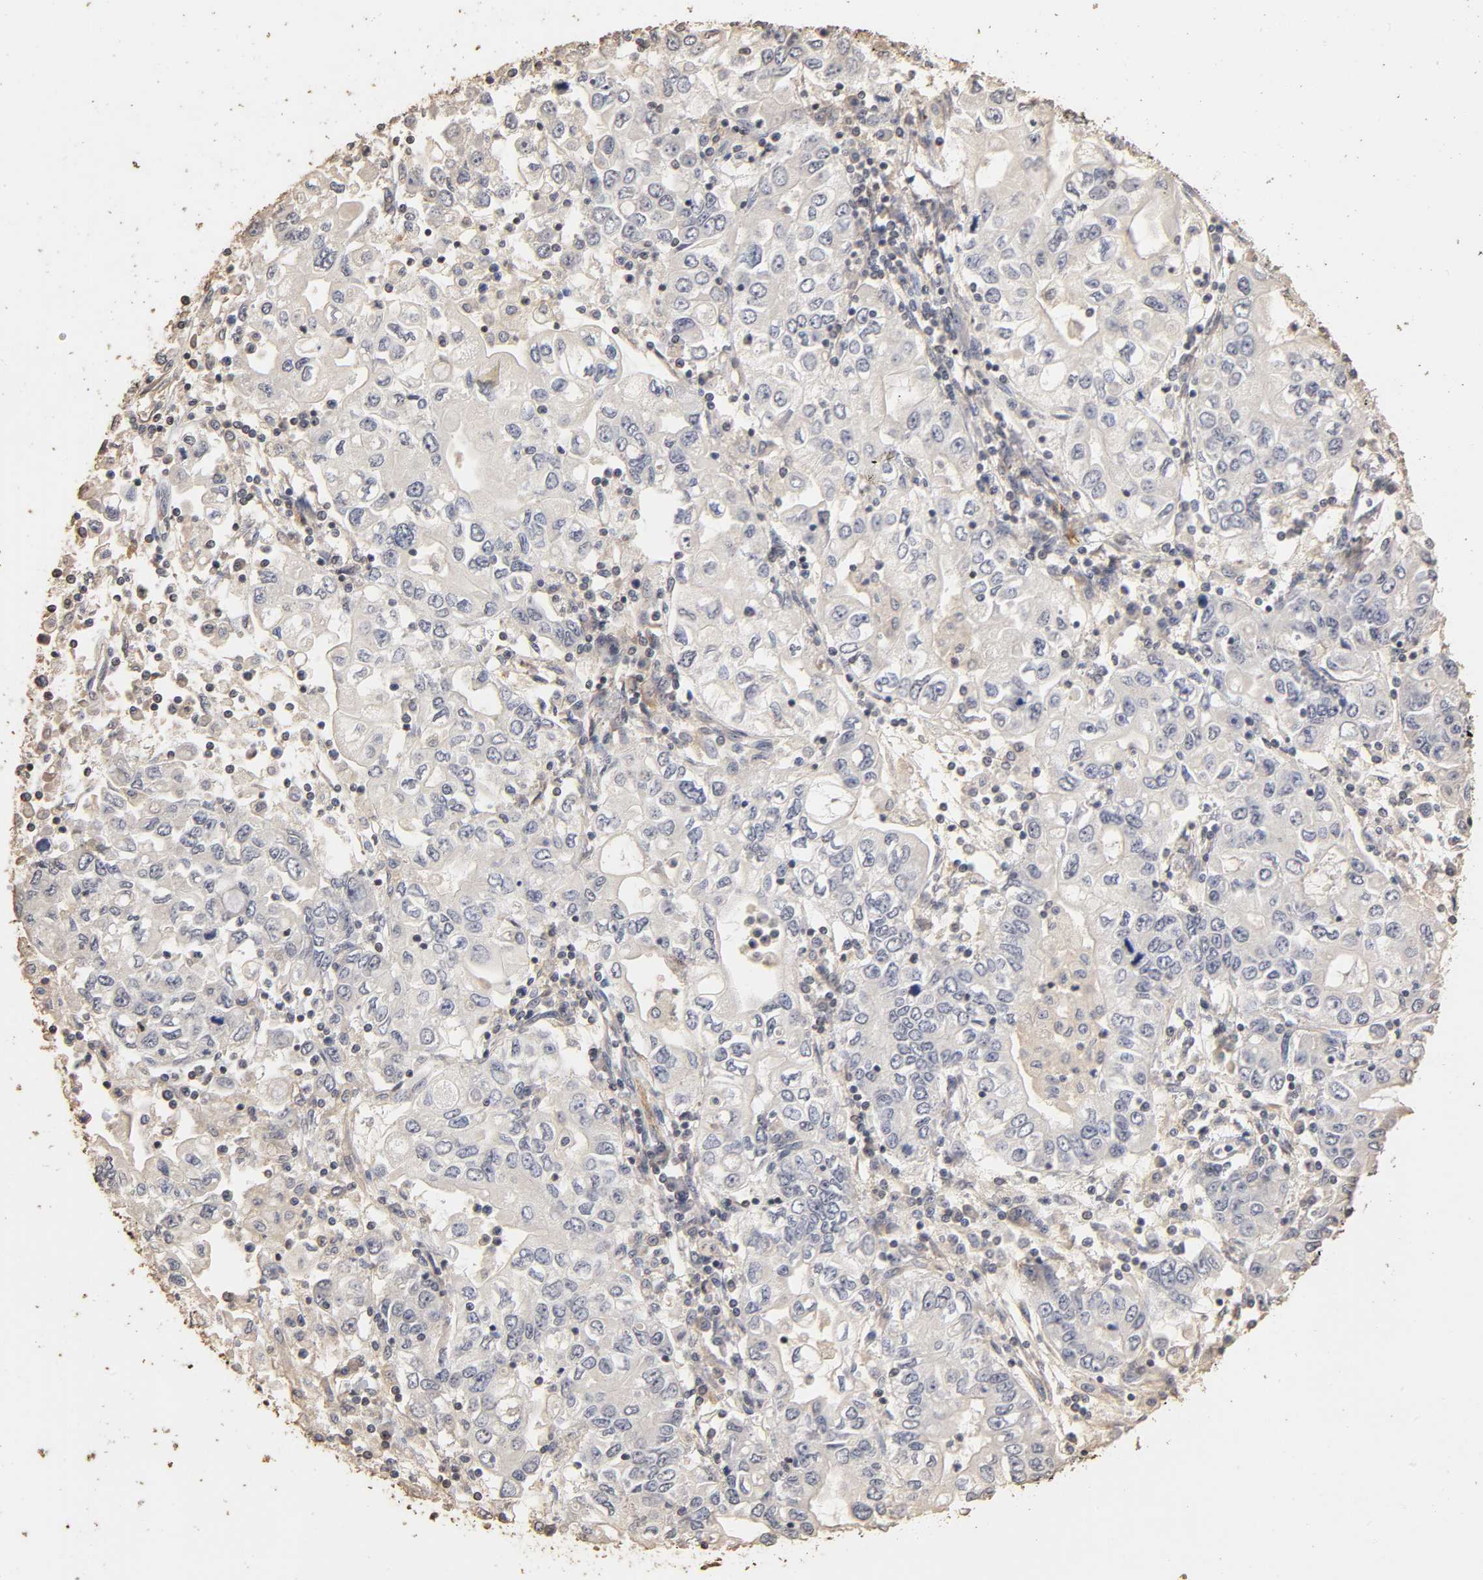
{"staining": {"intensity": "negative", "quantity": "none", "location": "none"}, "tissue": "stomach cancer", "cell_type": "Tumor cells", "image_type": "cancer", "snomed": [{"axis": "morphology", "description": "Adenocarcinoma, NOS"}, {"axis": "topography", "description": "Stomach, lower"}], "caption": "High magnification brightfield microscopy of stomach cancer stained with DAB (3,3'-diaminobenzidine) (brown) and counterstained with hematoxylin (blue): tumor cells show no significant staining. (DAB (3,3'-diaminobenzidine) immunohistochemistry, high magnification).", "gene": "VSIG4", "patient": {"sex": "female", "age": 72}}